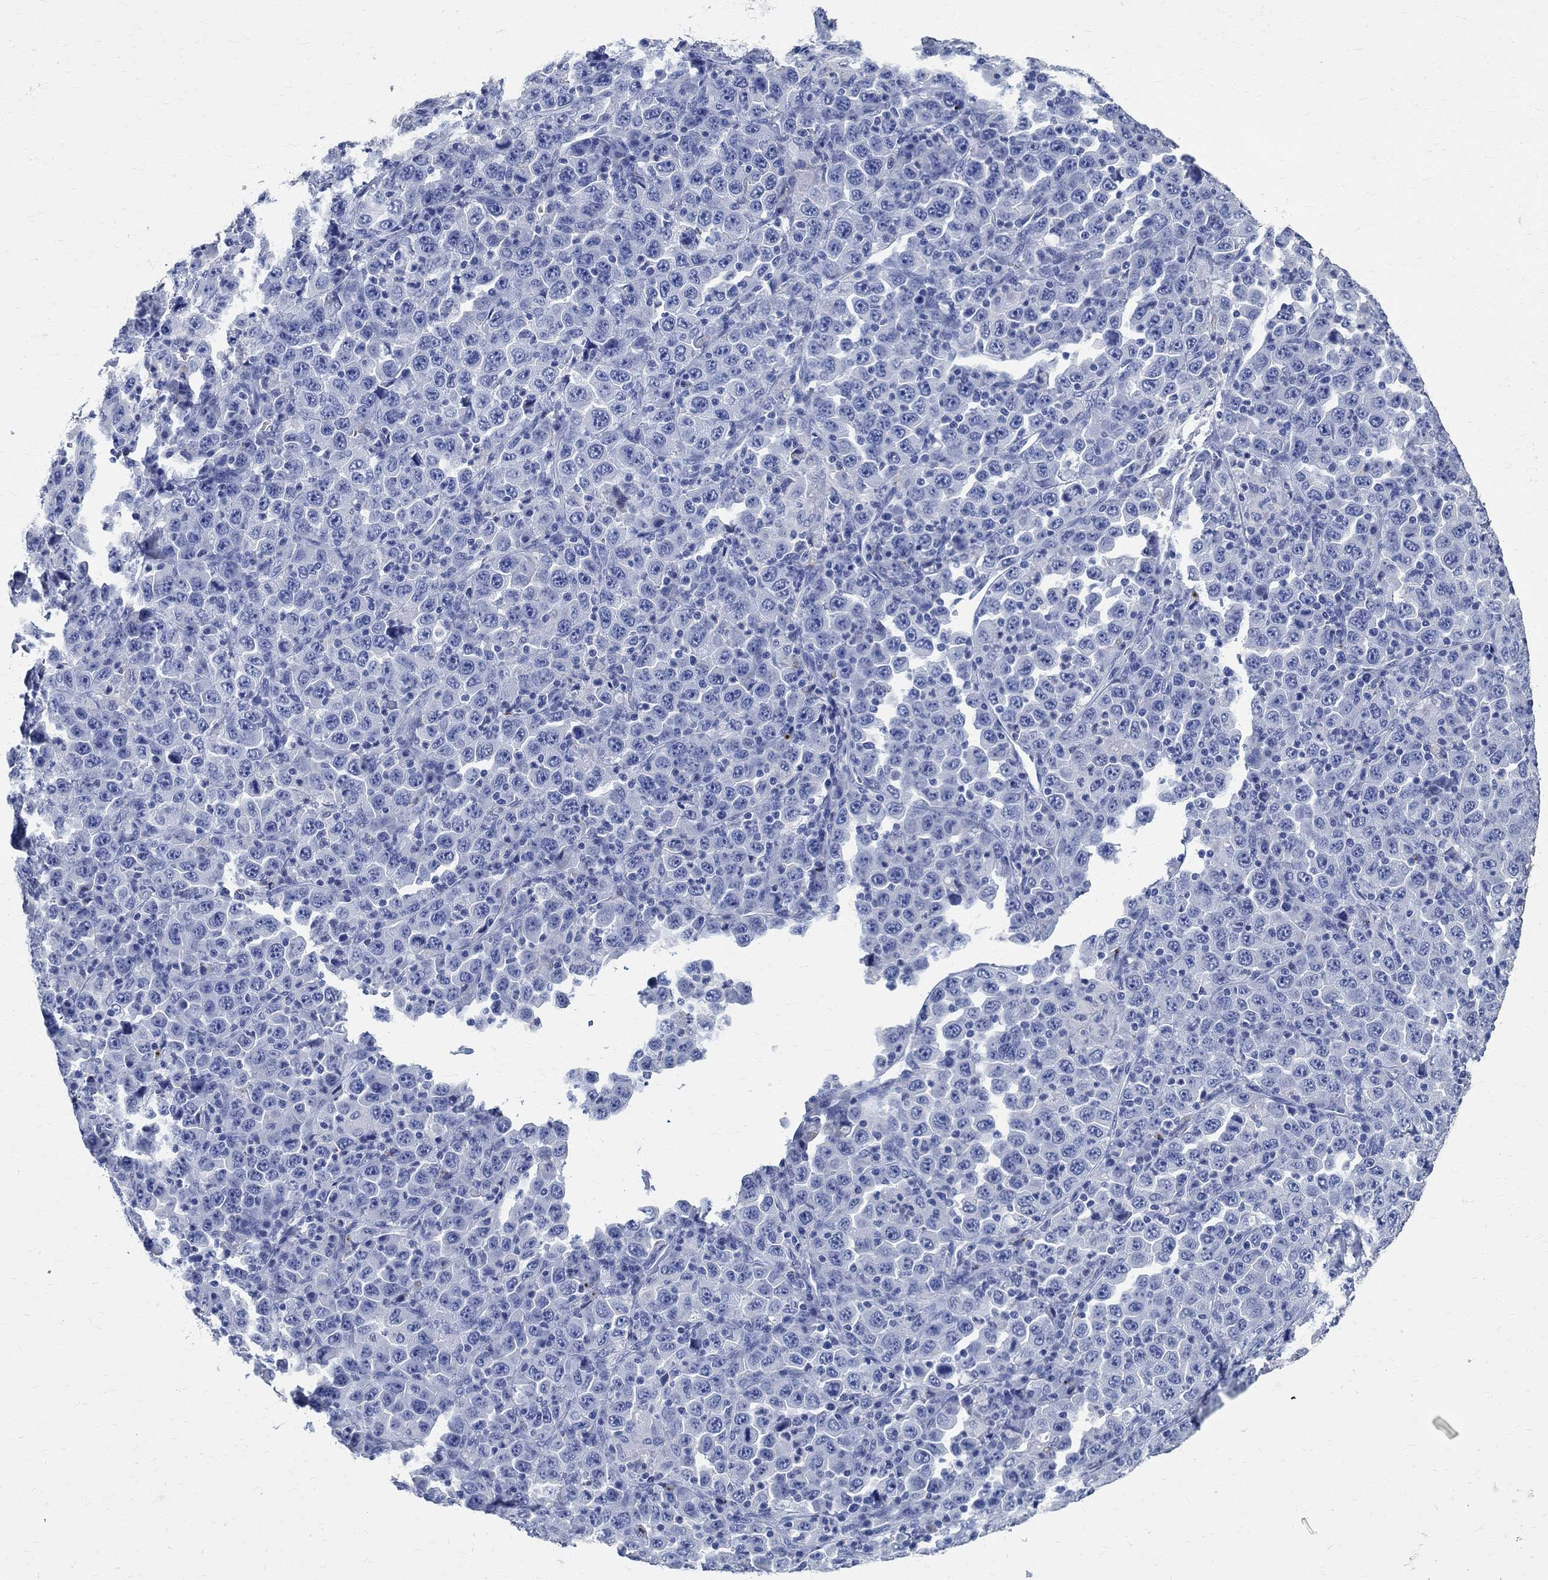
{"staining": {"intensity": "negative", "quantity": "none", "location": "none"}, "tissue": "stomach cancer", "cell_type": "Tumor cells", "image_type": "cancer", "snomed": [{"axis": "morphology", "description": "Normal tissue, NOS"}, {"axis": "morphology", "description": "Adenocarcinoma, NOS"}, {"axis": "topography", "description": "Stomach, upper"}, {"axis": "topography", "description": "Stomach"}], "caption": "Tumor cells are negative for brown protein staining in stomach cancer (adenocarcinoma). (IHC, brightfield microscopy, high magnification).", "gene": "TMEM221", "patient": {"sex": "male", "age": 59}}